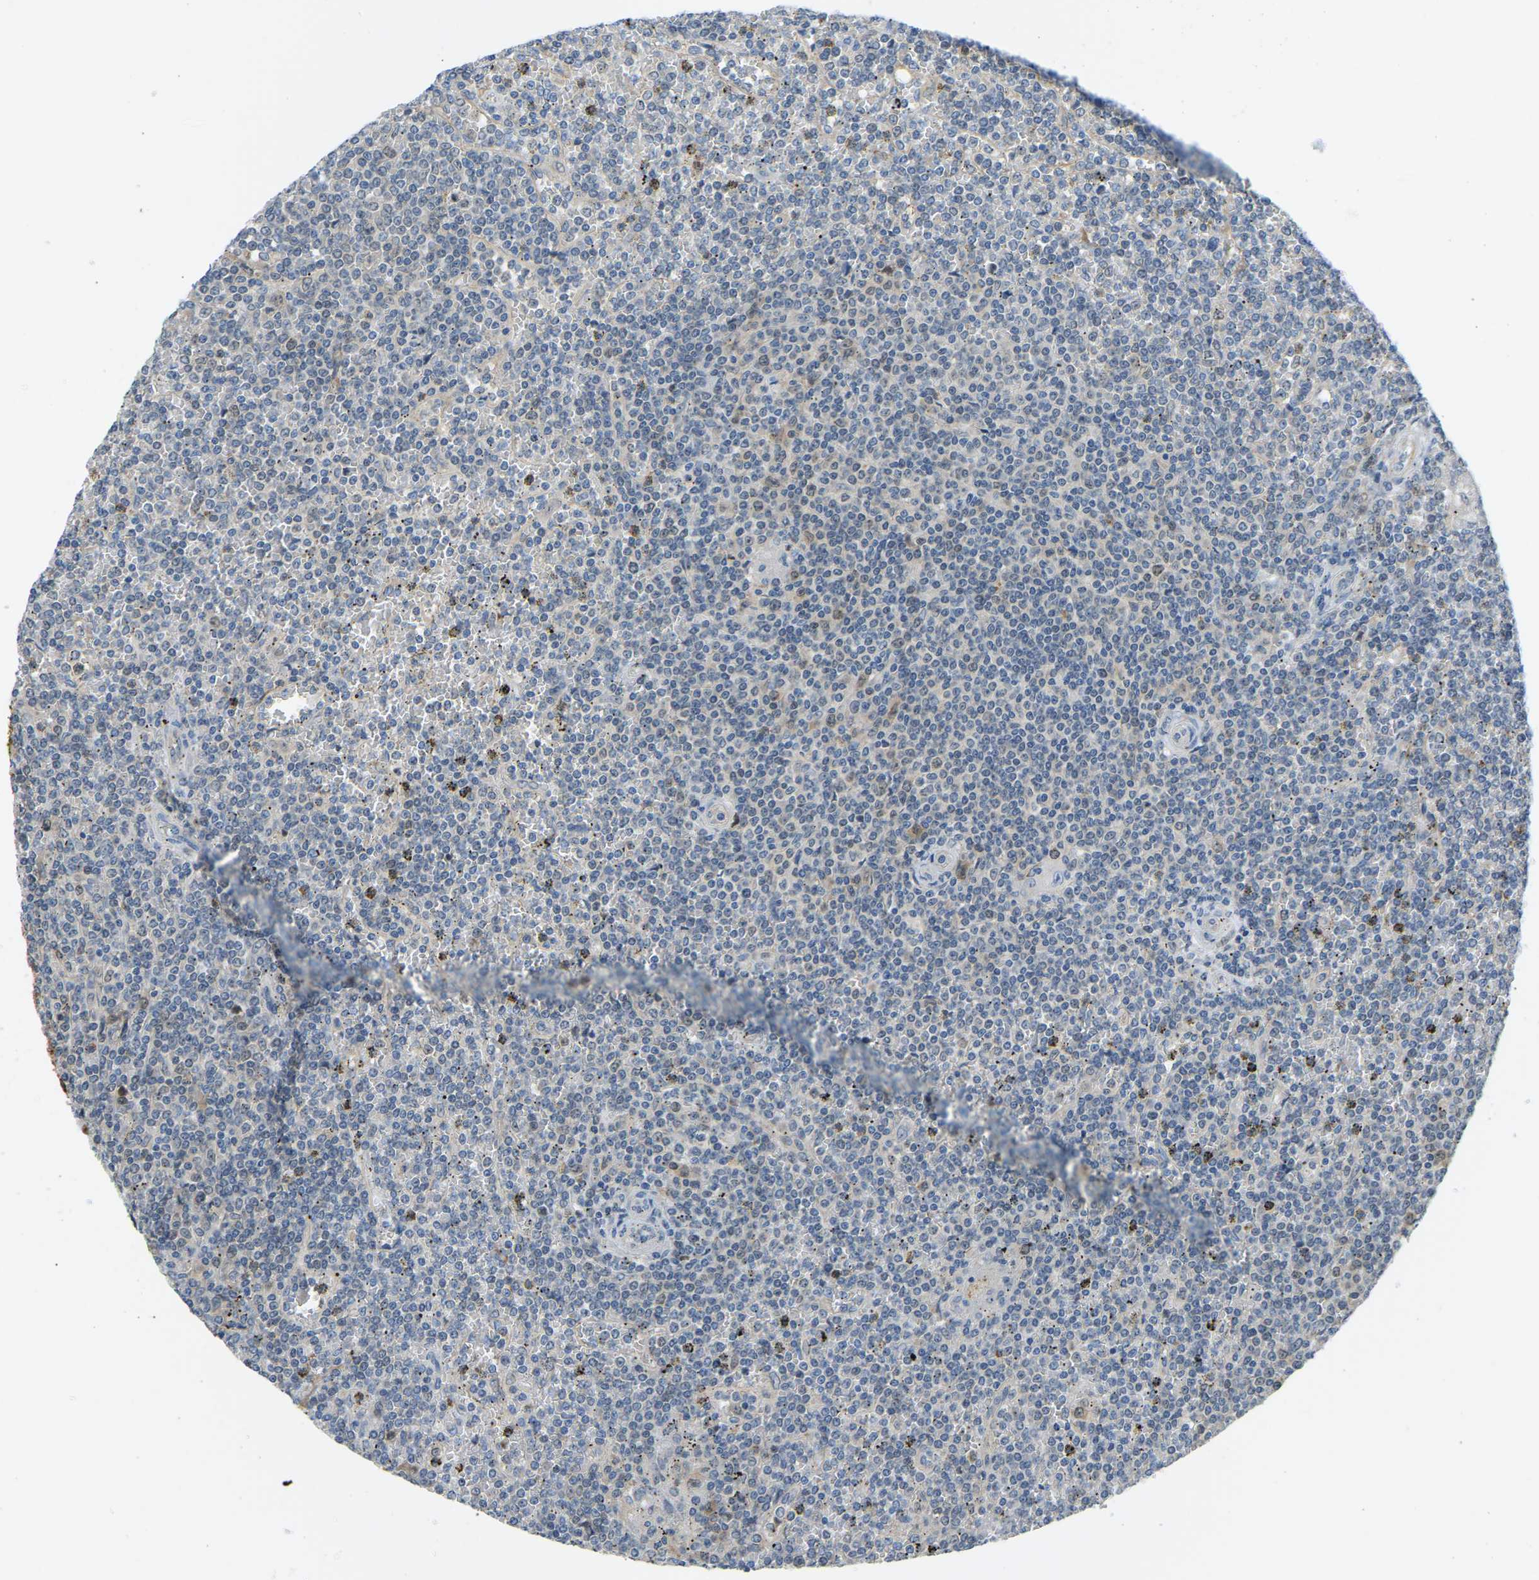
{"staining": {"intensity": "weak", "quantity": "<25%", "location": "cytoplasmic/membranous"}, "tissue": "lymphoma", "cell_type": "Tumor cells", "image_type": "cancer", "snomed": [{"axis": "morphology", "description": "Malignant lymphoma, non-Hodgkin's type, Low grade"}, {"axis": "topography", "description": "Spleen"}], "caption": "Lymphoma was stained to show a protein in brown. There is no significant positivity in tumor cells.", "gene": "NME8", "patient": {"sex": "female", "age": 19}}